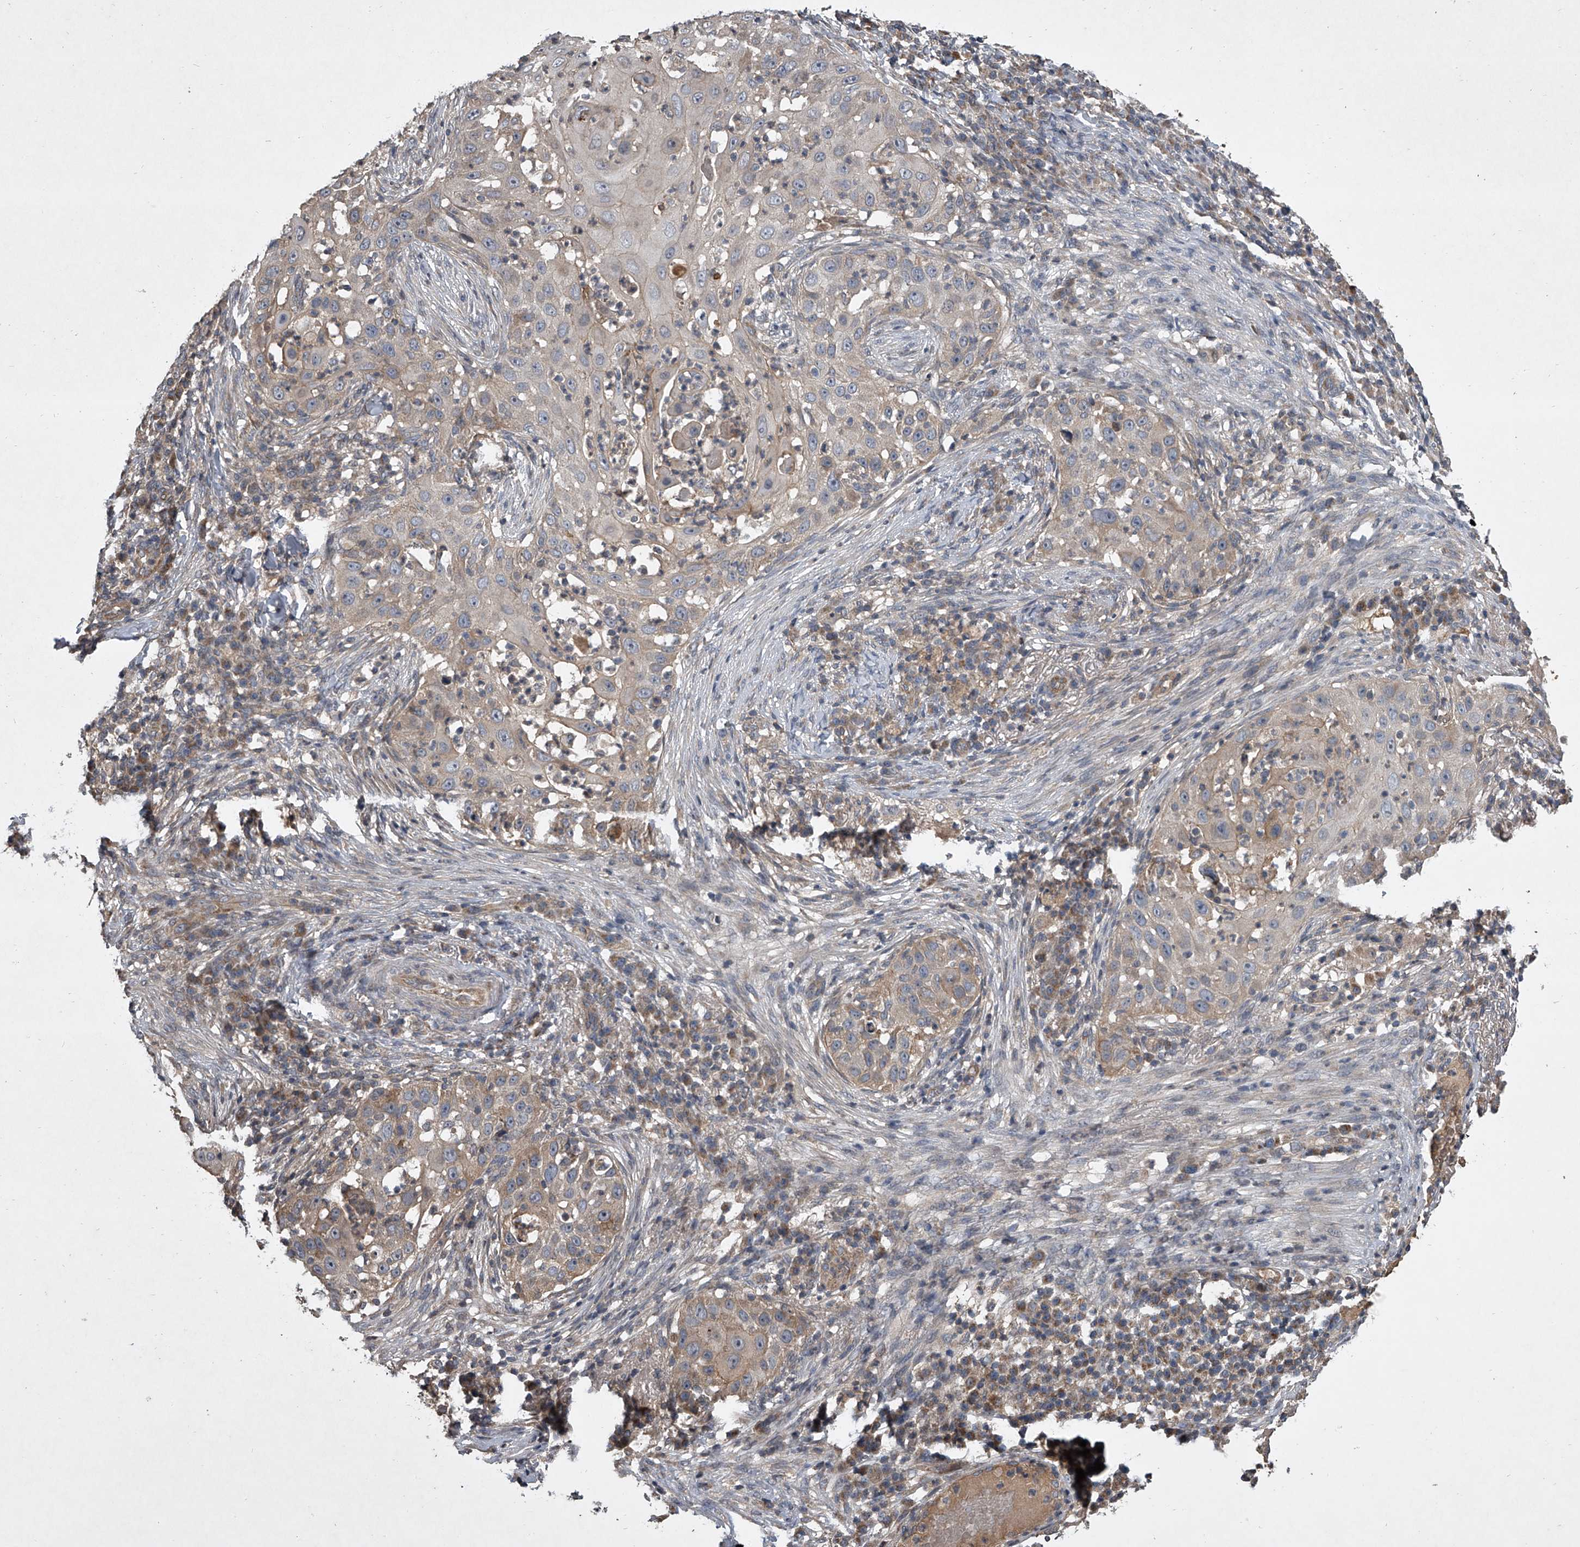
{"staining": {"intensity": "weak", "quantity": "<25%", "location": "cytoplasmic/membranous"}, "tissue": "skin cancer", "cell_type": "Tumor cells", "image_type": "cancer", "snomed": [{"axis": "morphology", "description": "Squamous cell carcinoma, NOS"}, {"axis": "topography", "description": "Skin"}], "caption": "A high-resolution micrograph shows immunohistochemistry staining of skin cancer (squamous cell carcinoma), which displays no significant staining in tumor cells.", "gene": "NFS1", "patient": {"sex": "female", "age": 44}}